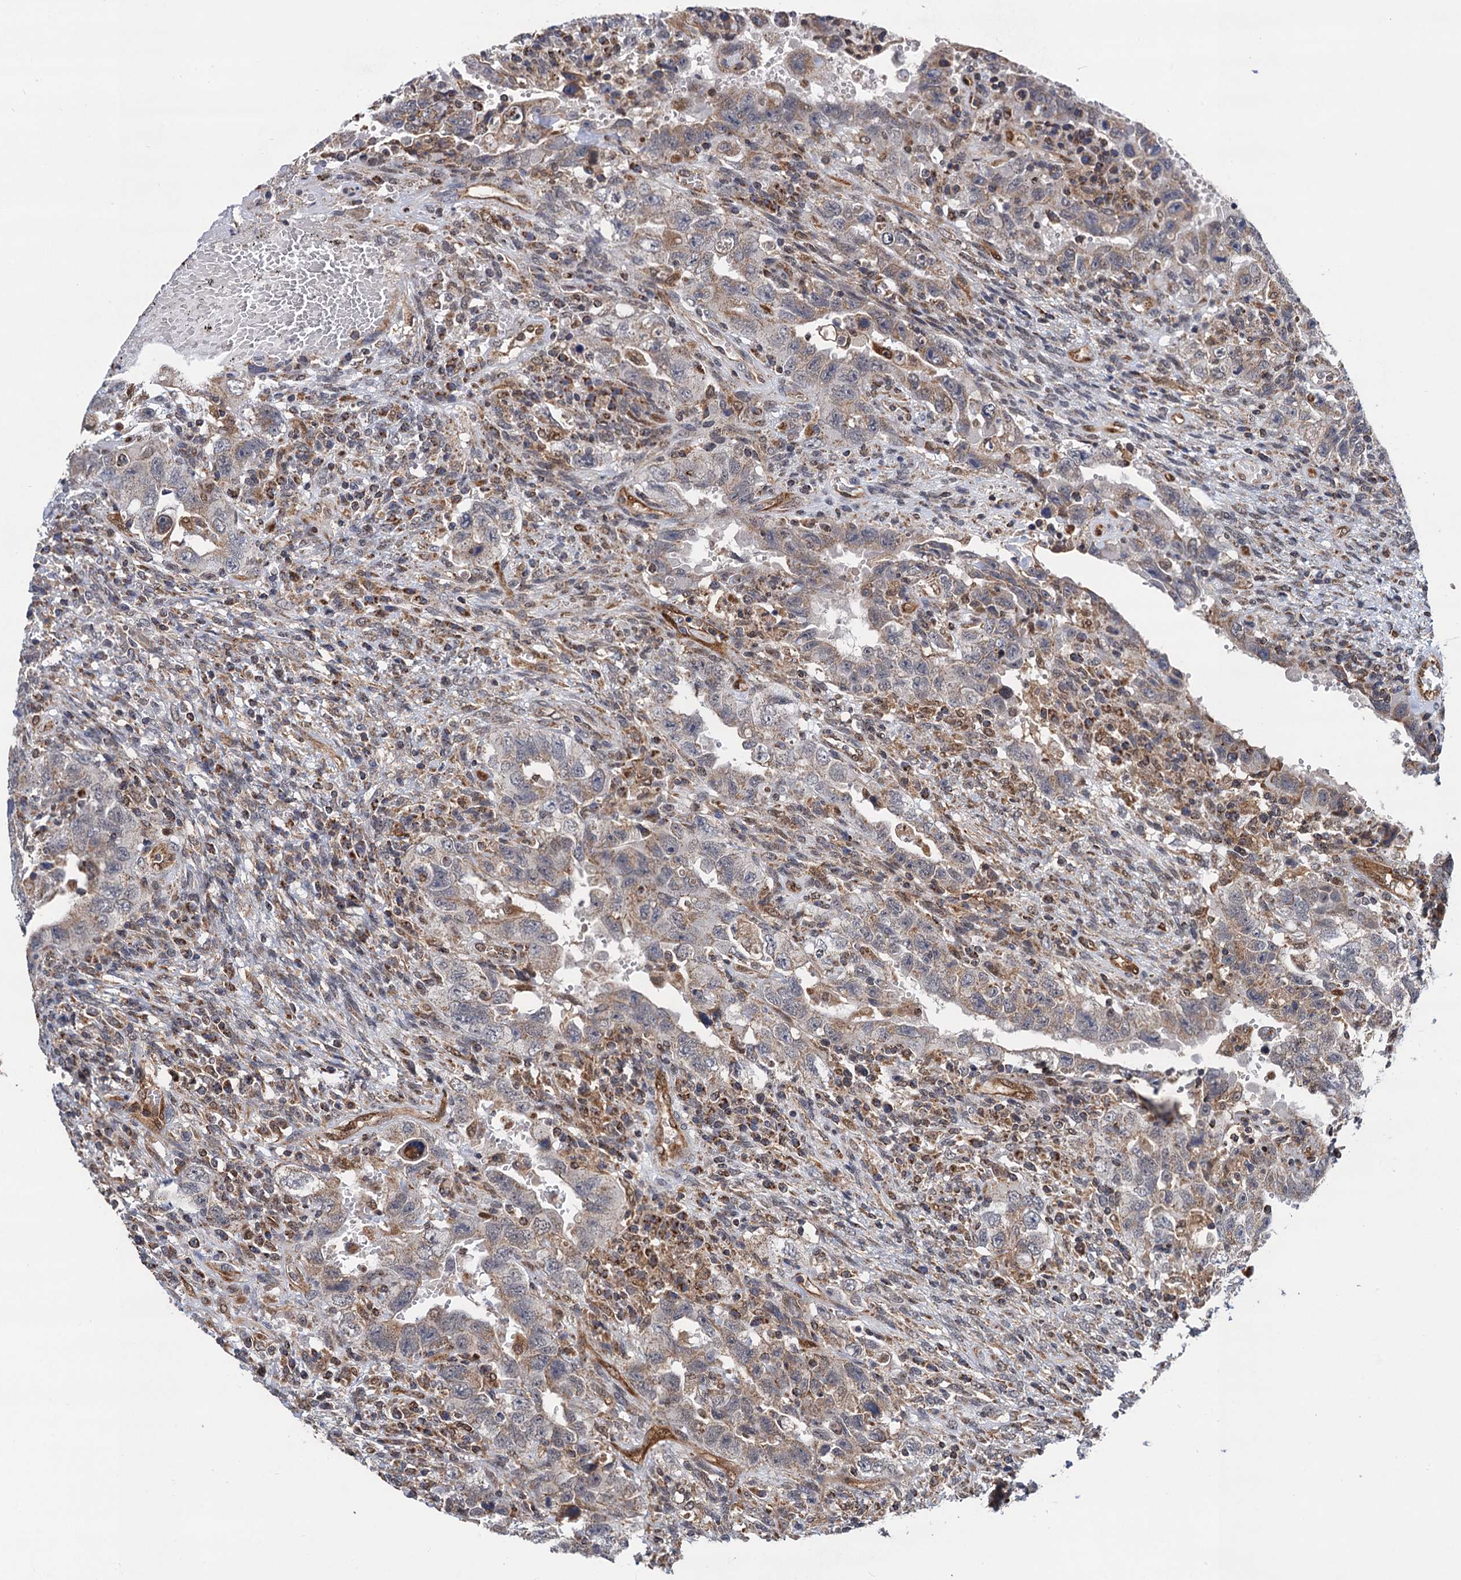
{"staining": {"intensity": "moderate", "quantity": "<25%", "location": "cytoplasmic/membranous"}, "tissue": "testis cancer", "cell_type": "Tumor cells", "image_type": "cancer", "snomed": [{"axis": "morphology", "description": "Carcinoma, Embryonal, NOS"}, {"axis": "topography", "description": "Testis"}], "caption": "Testis cancer (embryonal carcinoma) stained with DAB IHC displays low levels of moderate cytoplasmic/membranous expression in about <25% of tumor cells. (DAB (3,3'-diaminobenzidine) IHC, brown staining for protein, blue staining for nuclei).", "gene": "CMPK2", "patient": {"sex": "male", "age": 26}}